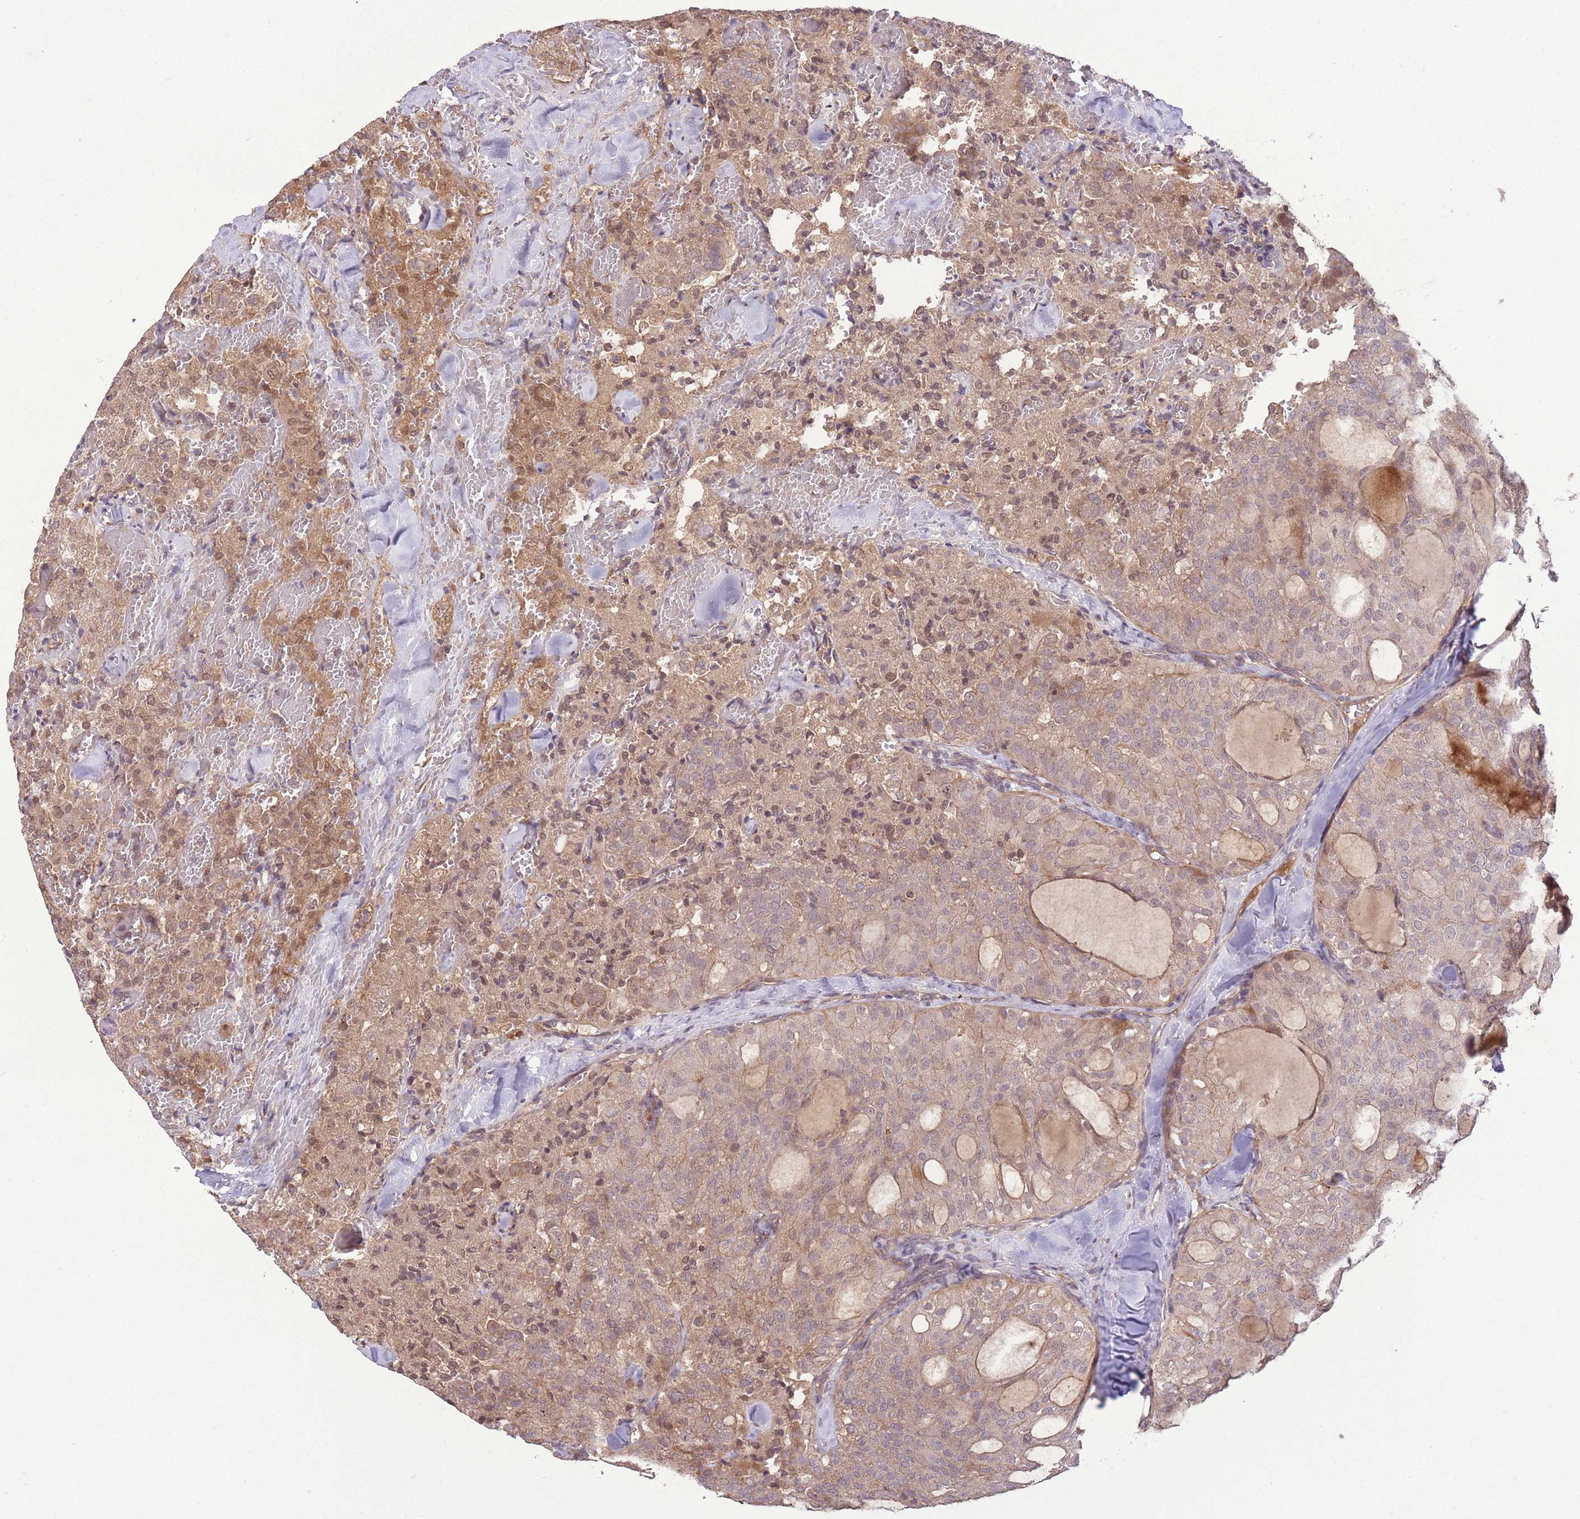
{"staining": {"intensity": "moderate", "quantity": "25%-75%", "location": "cytoplasmic/membranous,nuclear"}, "tissue": "thyroid cancer", "cell_type": "Tumor cells", "image_type": "cancer", "snomed": [{"axis": "morphology", "description": "Follicular adenoma carcinoma, NOS"}, {"axis": "topography", "description": "Thyroid gland"}], "caption": "Immunohistochemistry (IHC) (DAB) staining of human thyroid follicular adenoma carcinoma demonstrates moderate cytoplasmic/membranous and nuclear protein staining in approximately 25%-75% of tumor cells.", "gene": "POLR3F", "patient": {"sex": "male", "age": 75}}